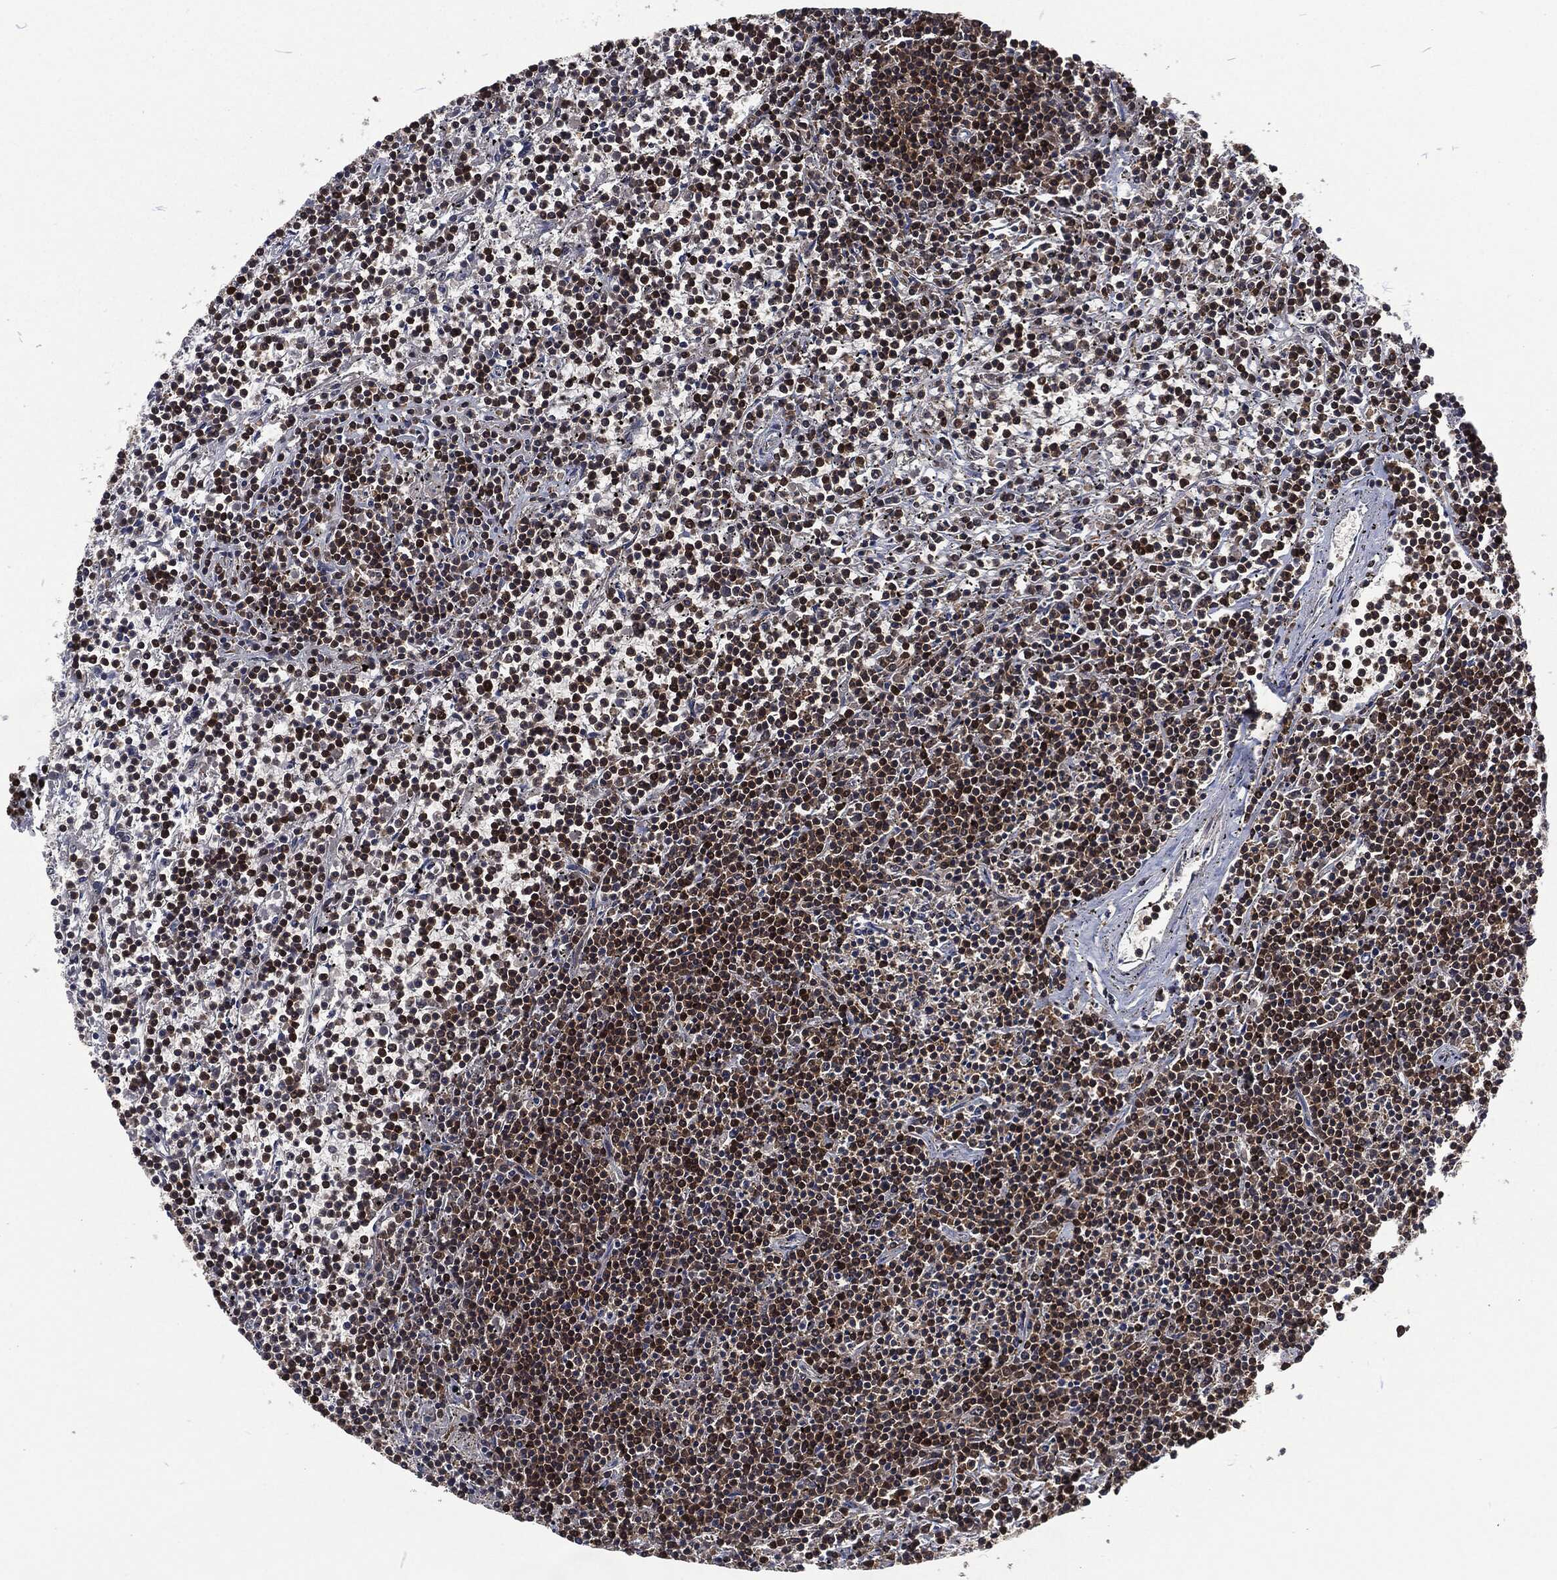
{"staining": {"intensity": "strong", "quantity": "25%-75%", "location": "nuclear"}, "tissue": "lymphoma", "cell_type": "Tumor cells", "image_type": "cancer", "snomed": [{"axis": "morphology", "description": "Malignant lymphoma, non-Hodgkin's type, Low grade"}, {"axis": "topography", "description": "Spleen"}], "caption": "Immunohistochemical staining of human low-grade malignant lymphoma, non-Hodgkin's type displays high levels of strong nuclear protein positivity in approximately 25%-75% of tumor cells. (Stains: DAB in brown, nuclei in blue, Microscopy: brightfield microscopy at high magnification).", "gene": "DCPS", "patient": {"sex": "female", "age": 19}}